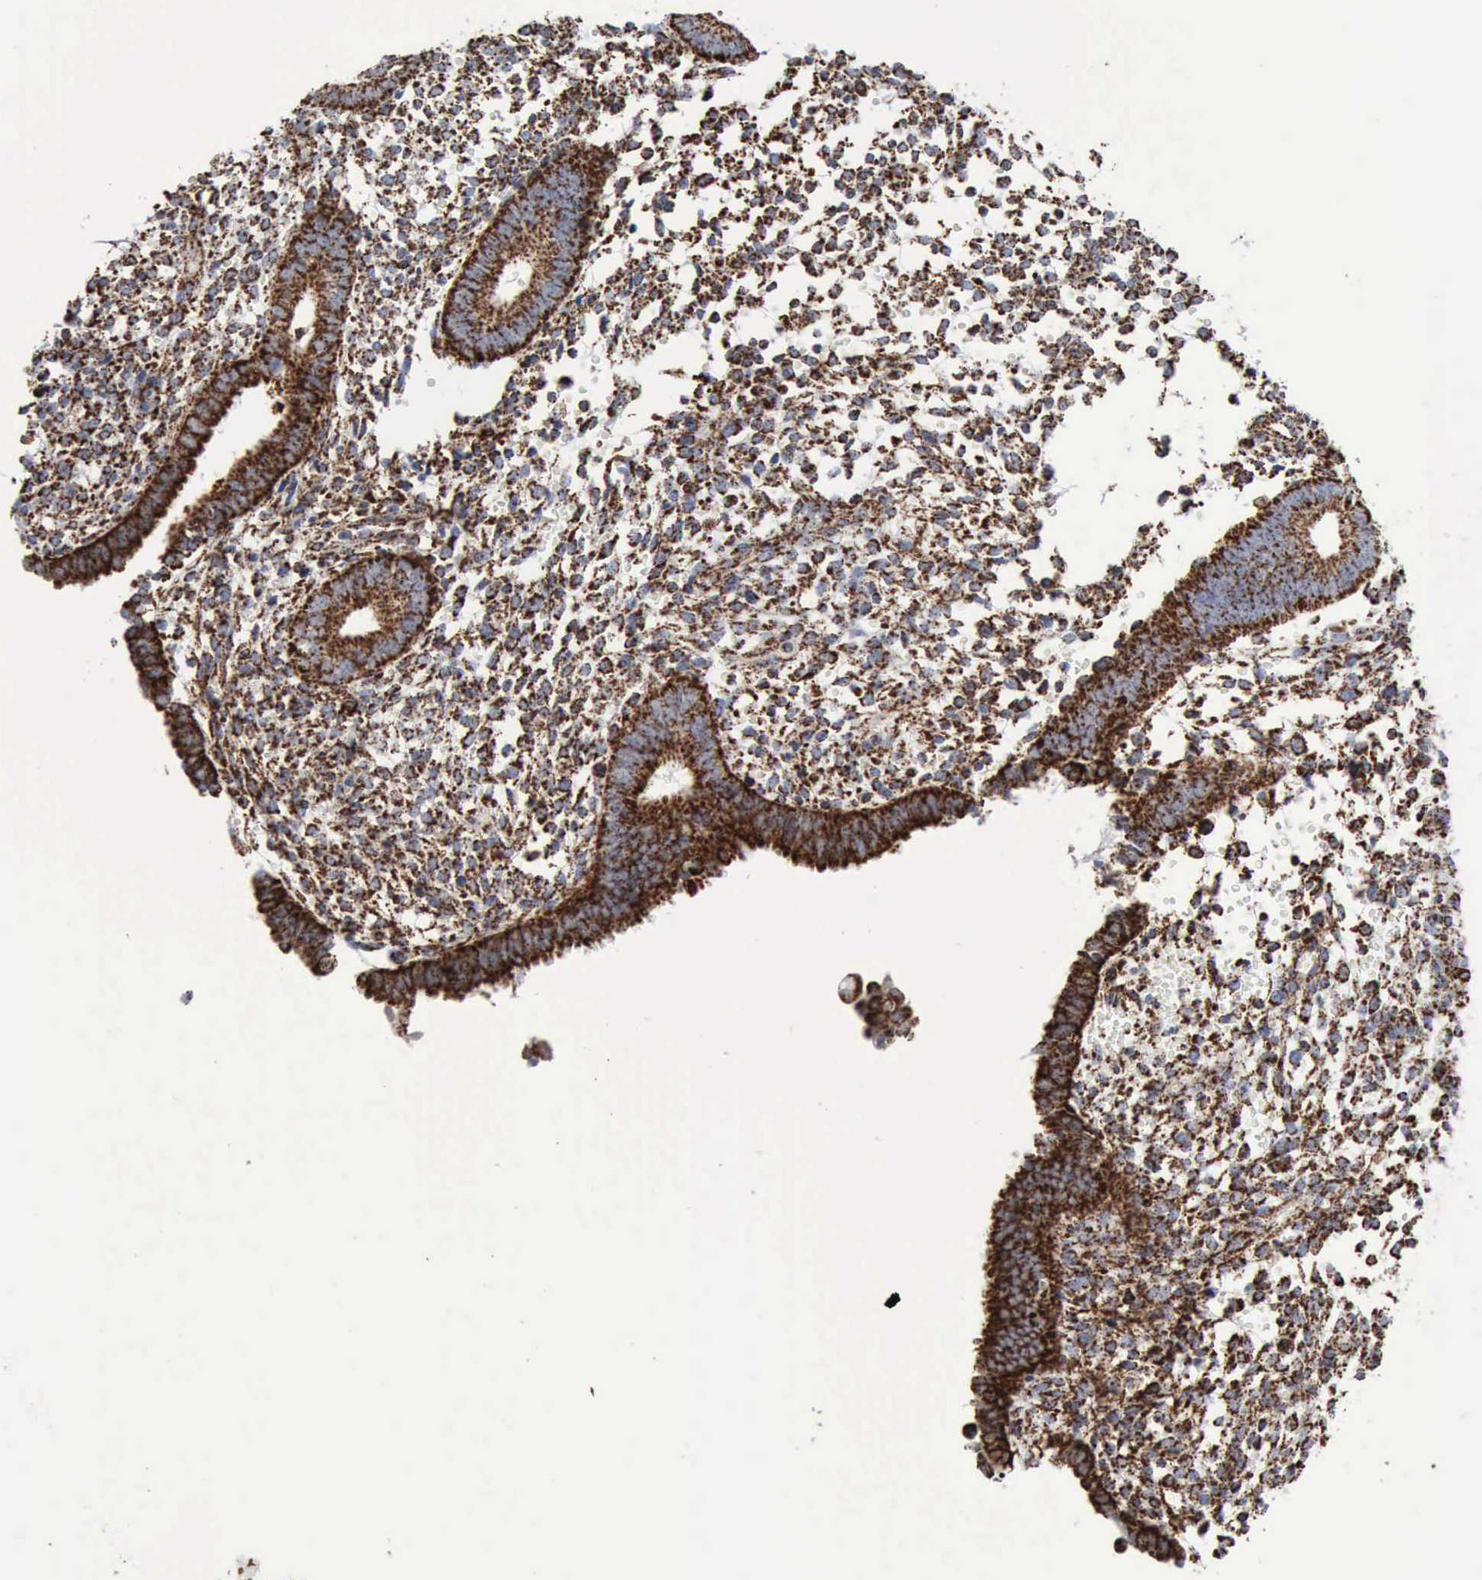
{"staining": {"intensity": "strong", "quantity": ">75%", "location": "cytoplasmic/membranous"}, "tissue": "endometrium", "cell_type": "Cells in endometrial stroma", "image_type": "normal", "snomed": [{"axis": "morphology", "description": "Normal tissue, NOS"}, {"axis": "topography", "description": "Endometrium"}], "caption": "This histopathology image shows IHC staining of benign endometrium, with high strong cytoplasmic/membranous expression in about >75% of cells in endometrial stroma.", "gene": "ACO2", "patient": {"sex": "female", "age": 35}}